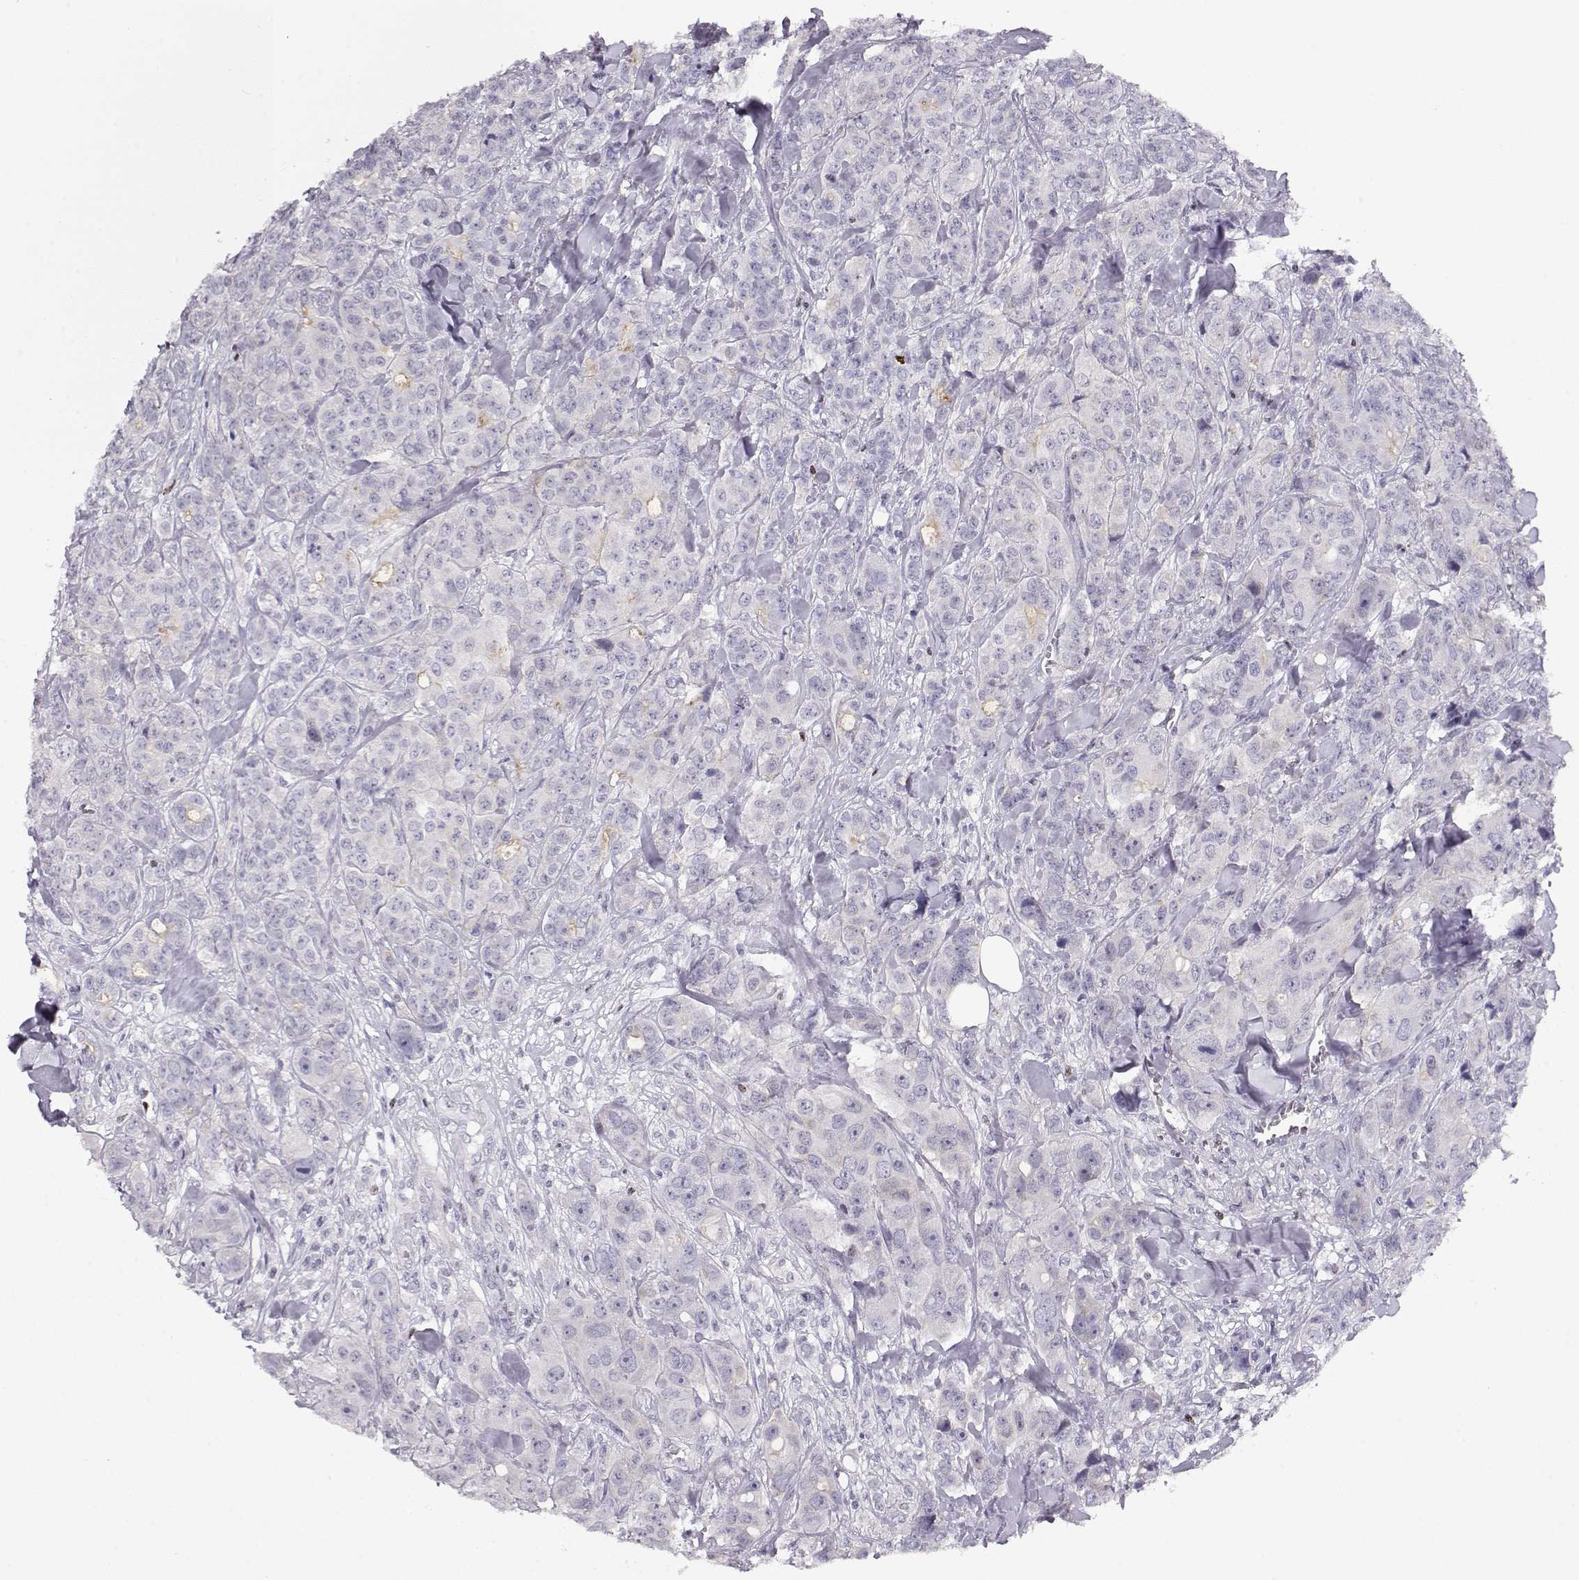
{"staining": {"intensity": "negative", "quantity": "none", "location": "none"}, "tissue": "breast cancer", "cell_type": "Tumor cells", "image_type": "cancer", "snomed": [{"axis": "morphology", "description": "Duct carcinoma"}, {"axis": "topography", "description": "Breast"}], "caption": "An image of human breast infiltrating ductal carcinoma is negative for staining in tumor cells.", "gene": "CRX", "patient": {"sex": "female", "age": 43}}